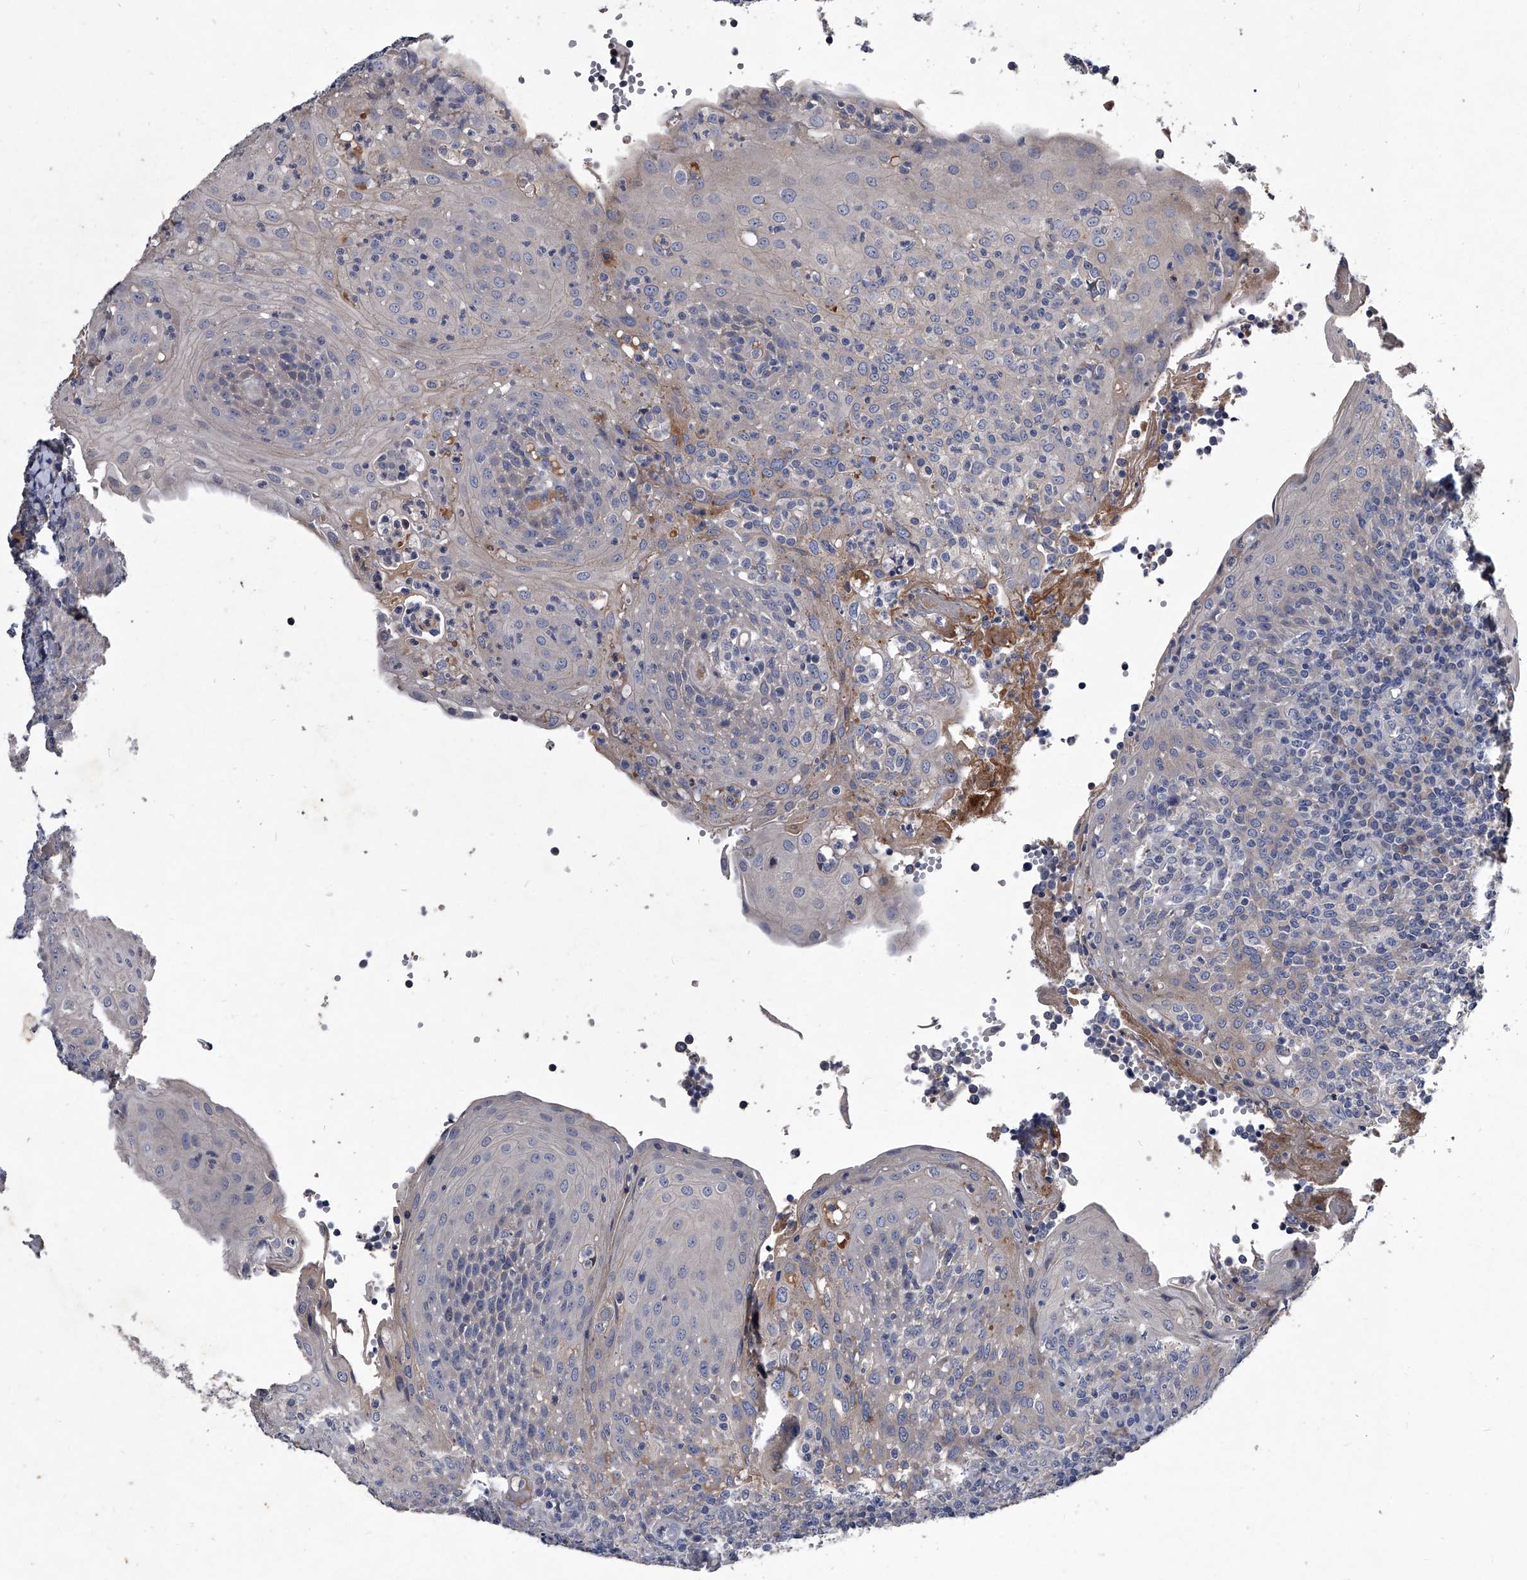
{"staining": {"intensity": "negative", "quantity": "none", "location": "none"}, "tissue": "tonsil", "cell_type": "Germinal center cells", "image_type": "normal", "snomed": [{"axis": "morphology", "description": "Normal tissue, NOS"}, {"axis": "topography", "description": "Tonsil"}], "caption": "This is a histopathology image of immunohistochemistry (IHC) staining of benign tonsil, which shows no expression in germinal center cells.", "gene": "C5", "patient": {"sex": "female", "age": 19}}